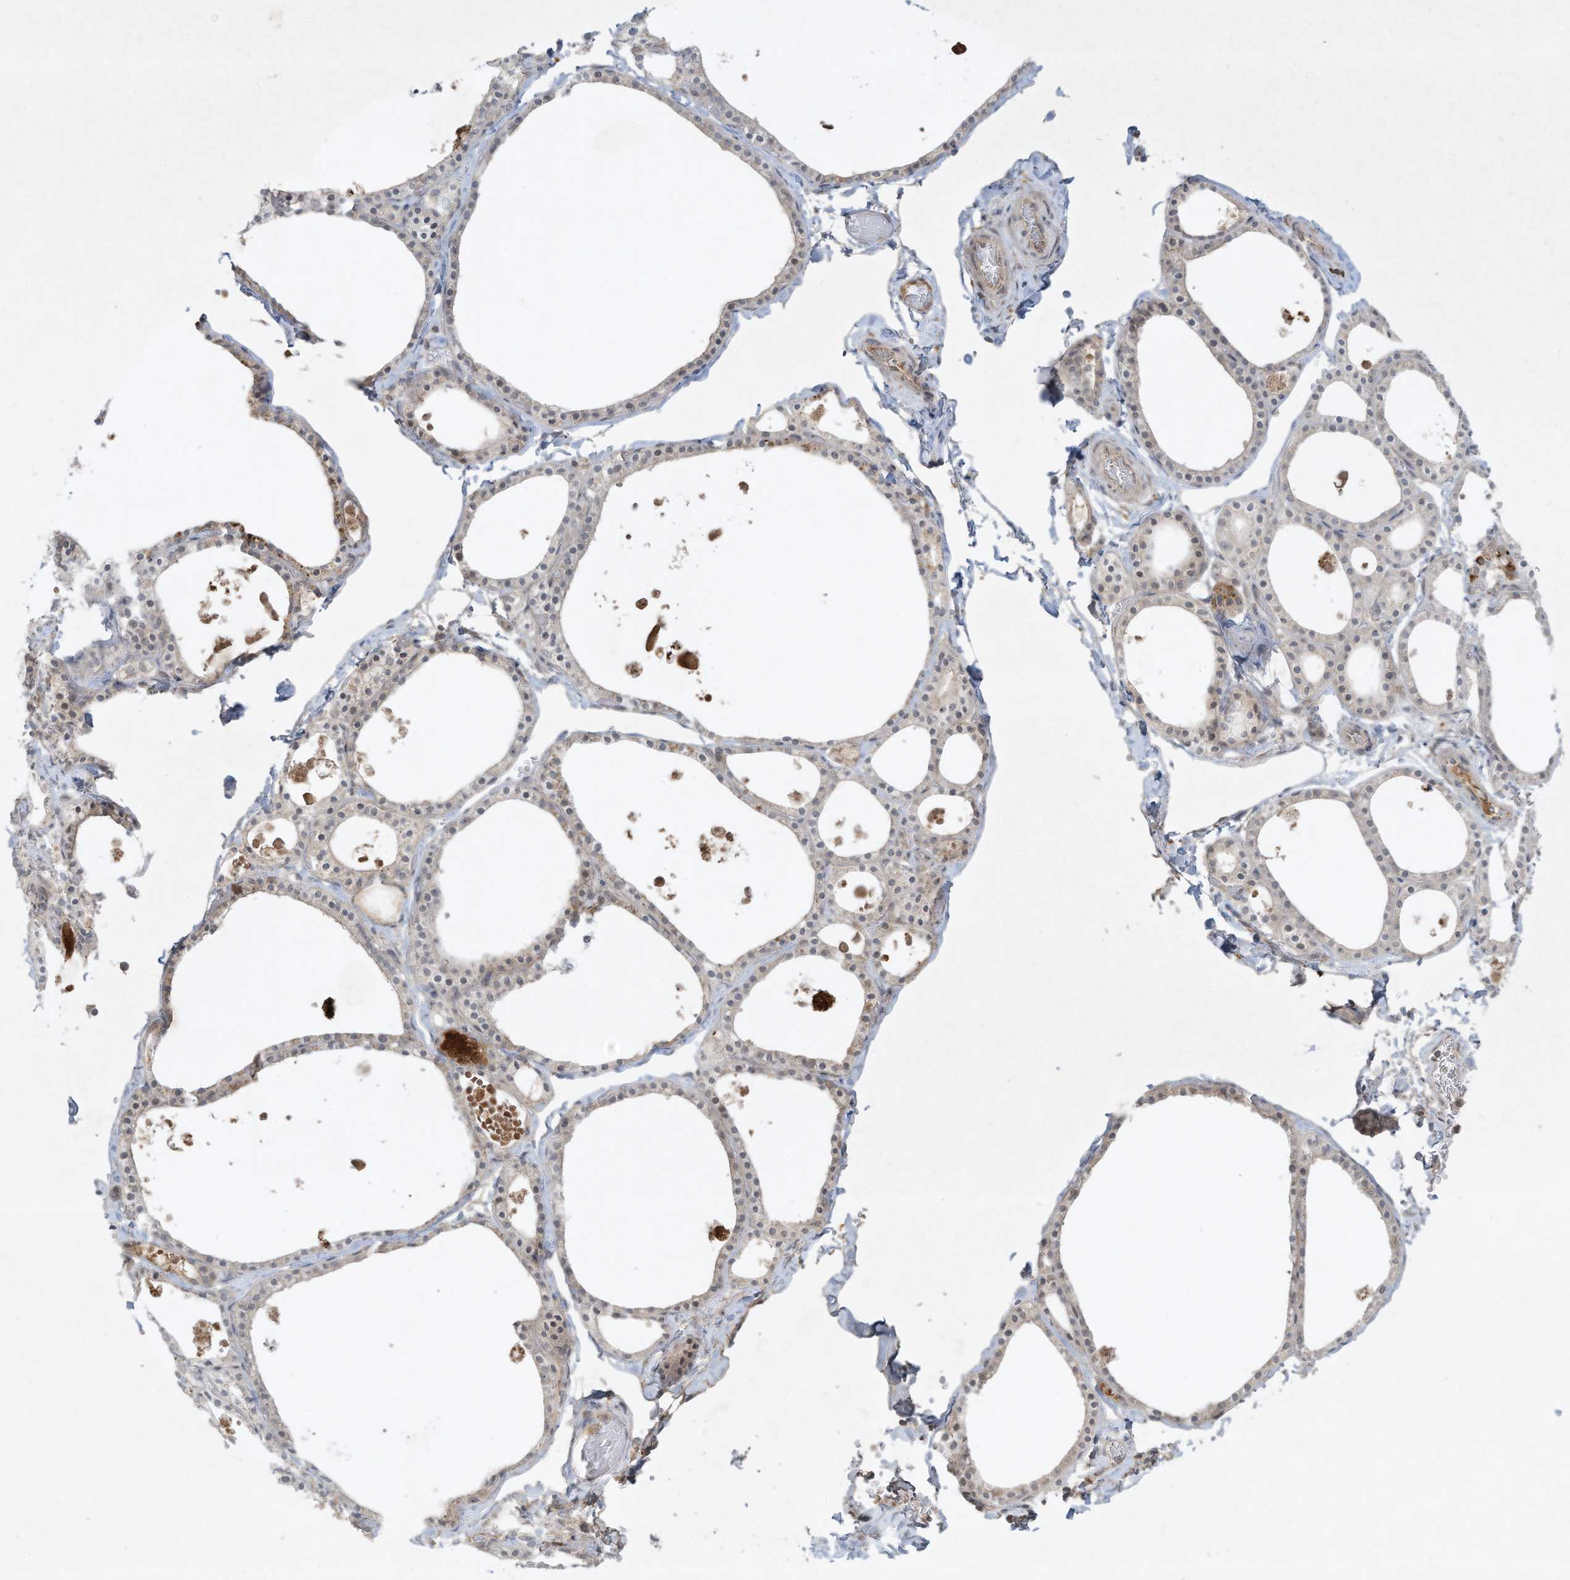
{"staining": {"intensity": "weak", "quantity": "25%-75%", "location": "cytoplasmic/membranous"}, "tissue": "thyroid gland", "cell_type": "Glandular cells", "image_type": "normal", "snomed": [{"axis": "morphology", "description": "Normal tissue, NOS"}, {"axis": "topography", "description": "Thyroid gland"}], "caption": "Immunohistochemical staining of unremarkable human thyroid gland shows 25%-75% levels of weak cytoplasmic/membranous protein staining in approximately 25%-75% of glandular cells. The staining is performed using DAB brown chromogen to label protein expression. The nuclei are counter-stained blue using hematoxylin.", "gene": "FETUB", "patient": {"sex": "male", "age": 56}}